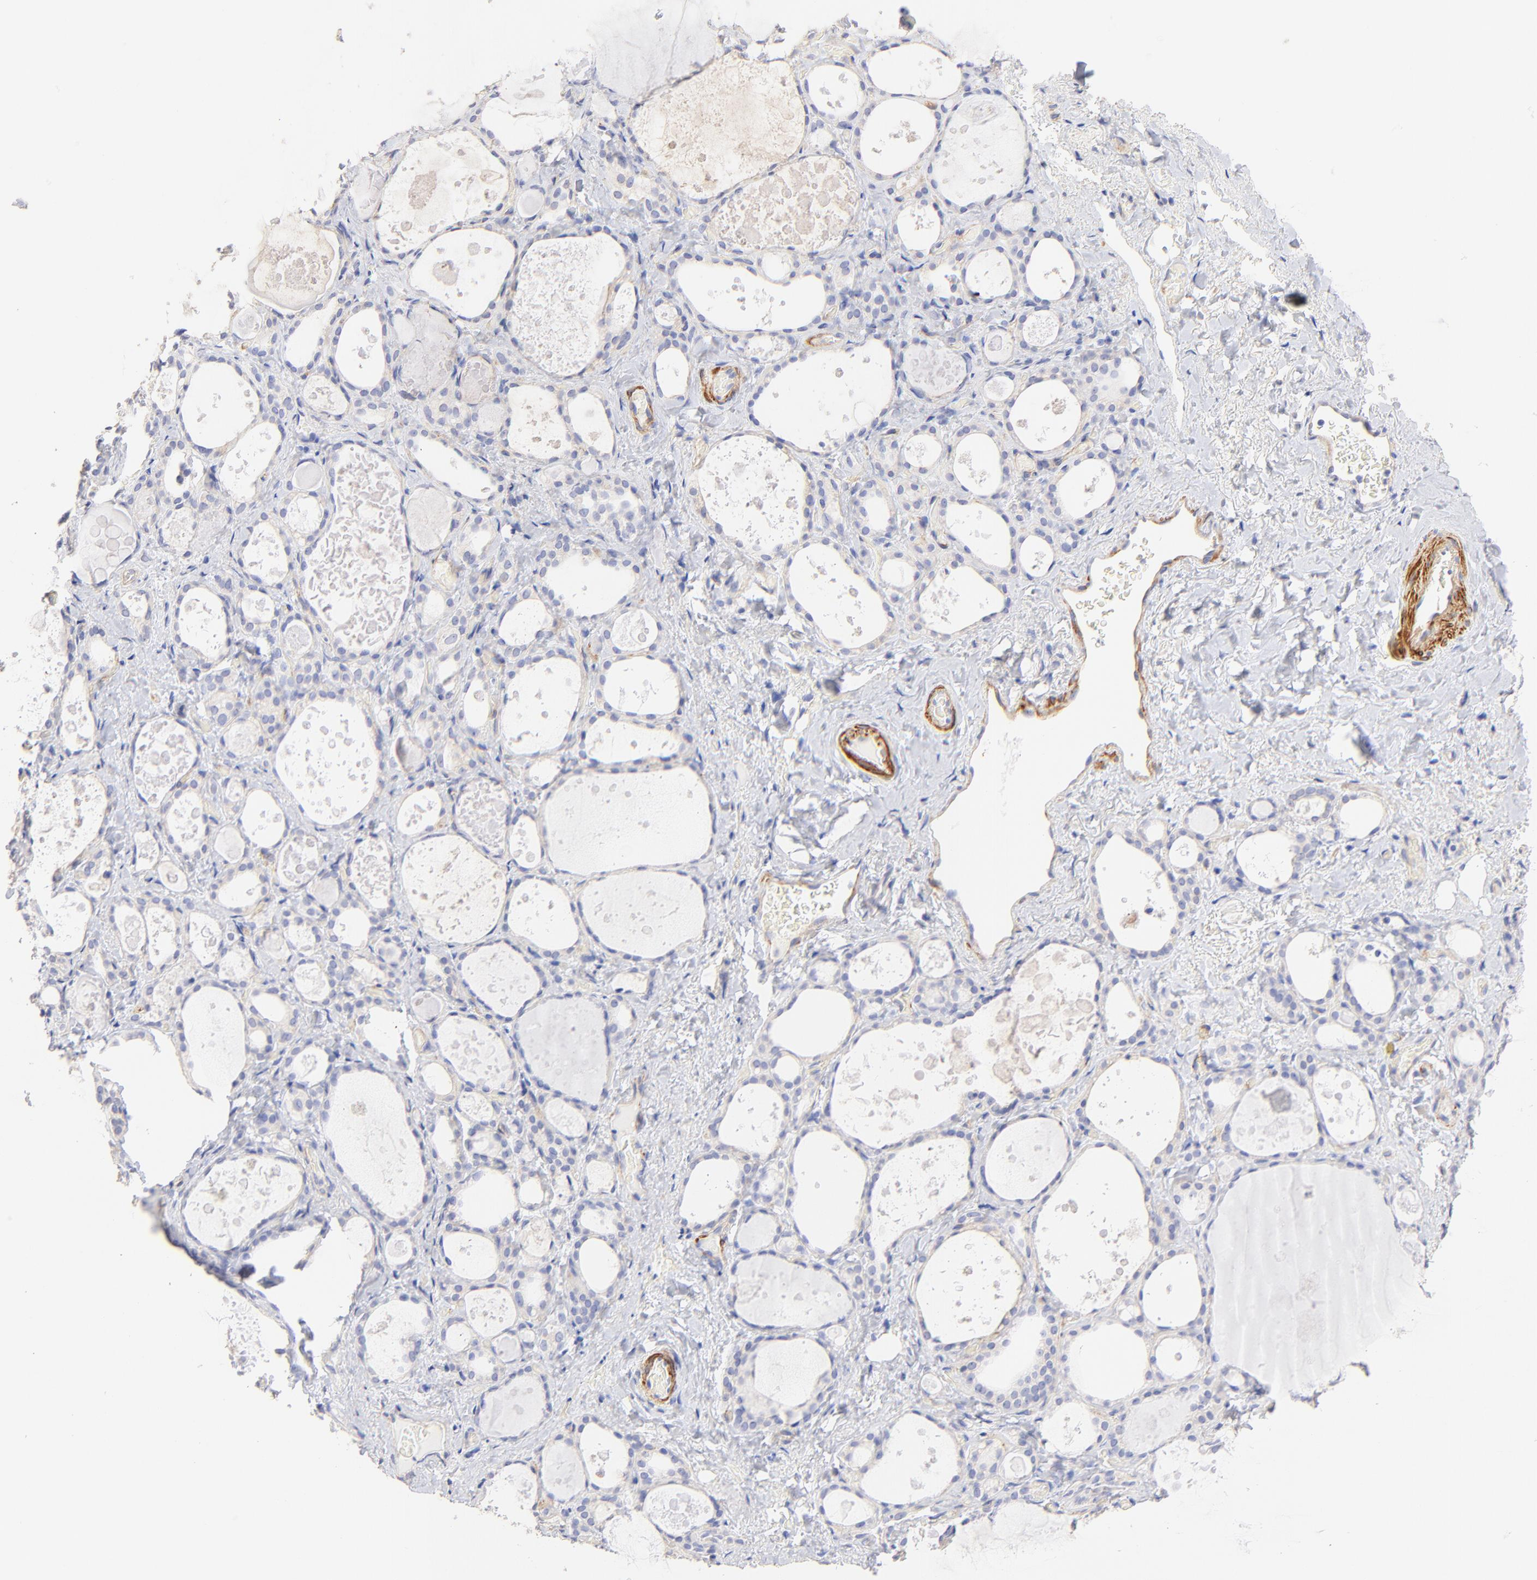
{"staining": {"intensity": "negative", "quantity": "none", "location": "none"}, "tissue": "thyroid gland", "cell_type": "Glandular cells", "image_type": "normal", "snomed": [{"axis": "morphology", "description": "Normal tissue, NOS"}, {"axis": "topography", "description": "Thyroid gland"}], "caption": "Immunohistochemistry image of normal thyroid gland: thyroid gland stained with DAB (3,3'-diaminobenzidine) demonstrates no significant protein expression in glandular cells.", "gene": "ACTRT1", "patient": {"sex": "female", "age": 75}}